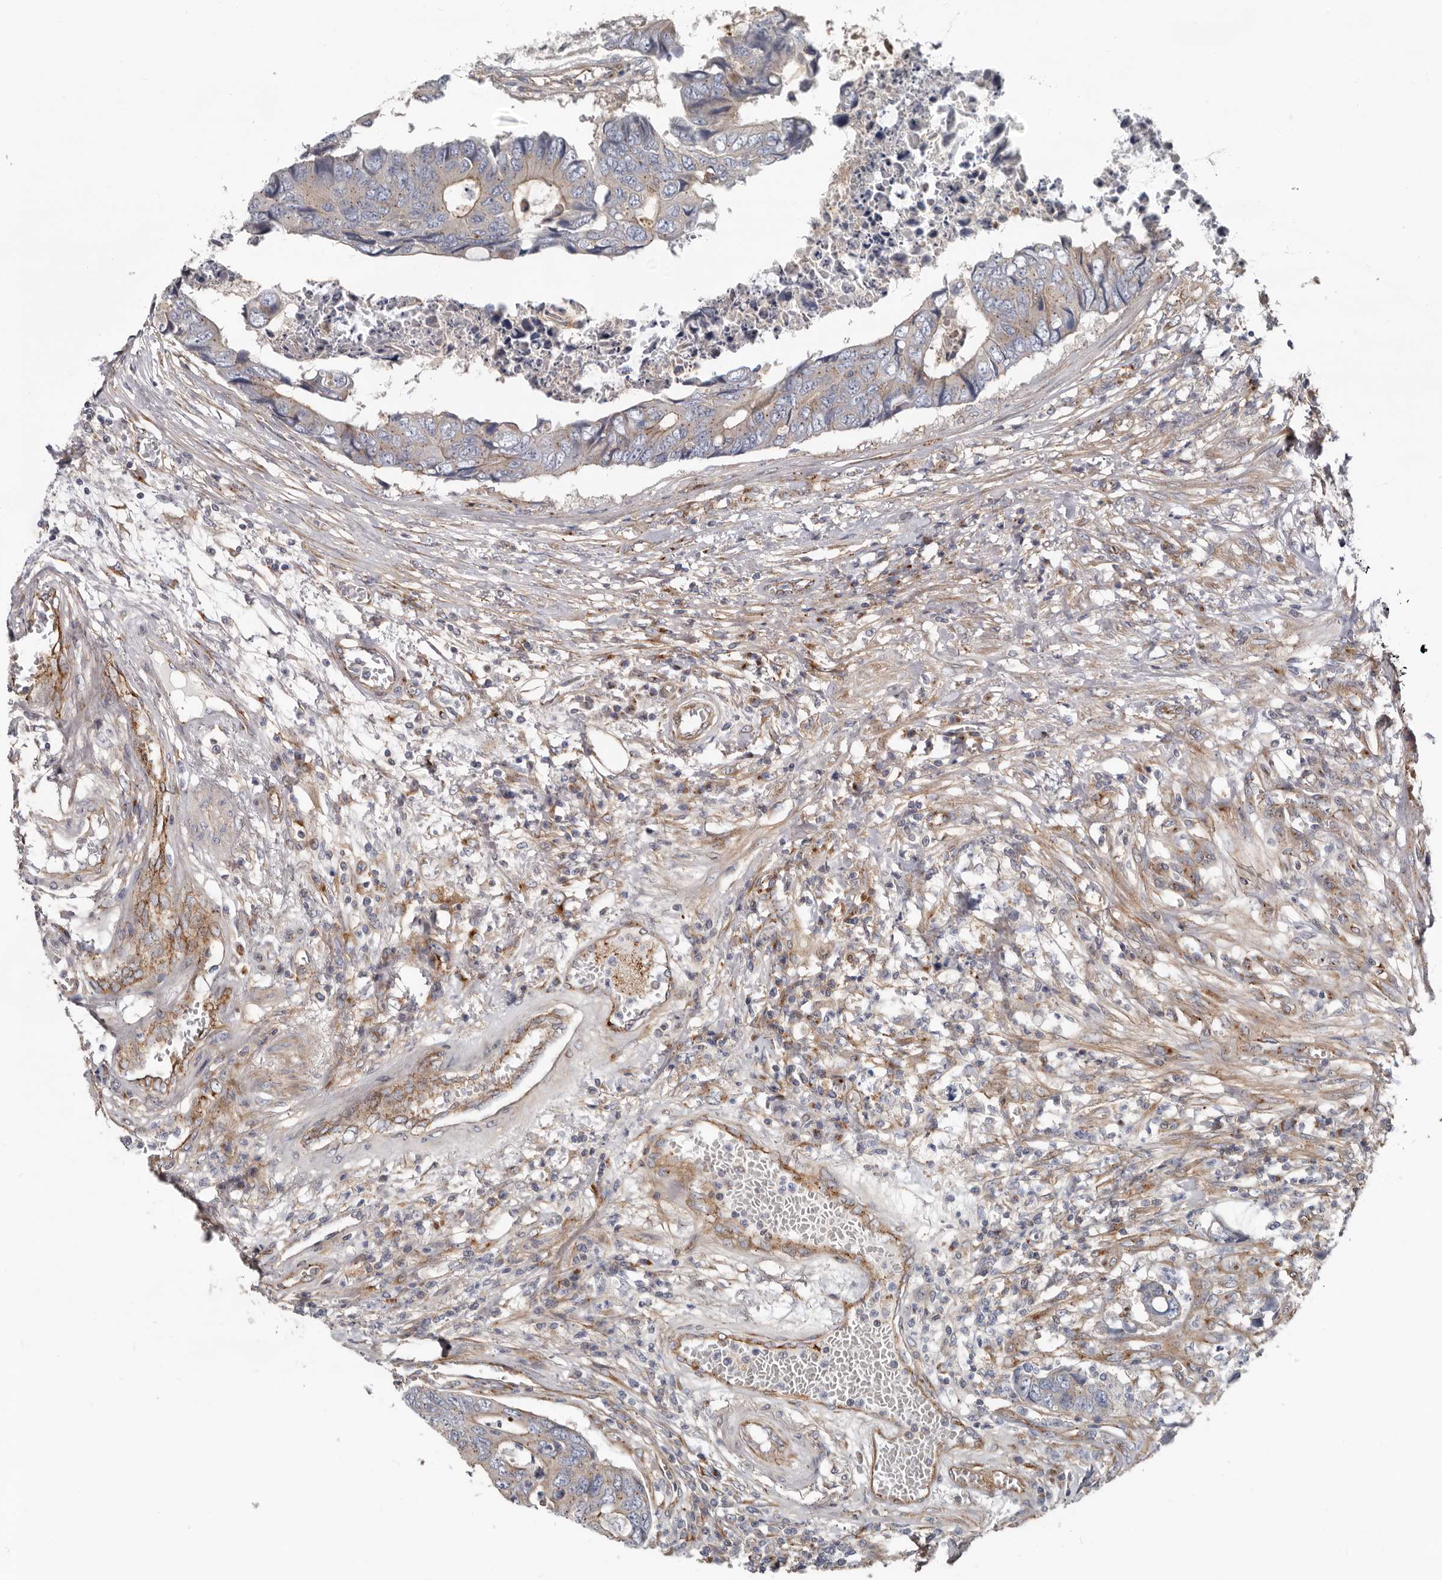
{"staining": {"intensity": "weak", "quantity": "25%-75%", "location": "cytoplasmic/membranous"}, "tissue": "colorectal cancer", "cell_type": "Tumor cells", "image_type": "cancer", "snomed": [{"axis": "morphology", "description": "Adenocarcinoma, NOS"}, {"axis": "topography", "description": "Rectum"}], "caption": "Tumor cells exhibit low levels of weak cytoplasmic/membranous staining in approximately 25%-75% of cells in adenocarcinoma (colorectal).", "gene": "LUZP1", "patient": {"sex": "male", "age": 84}}